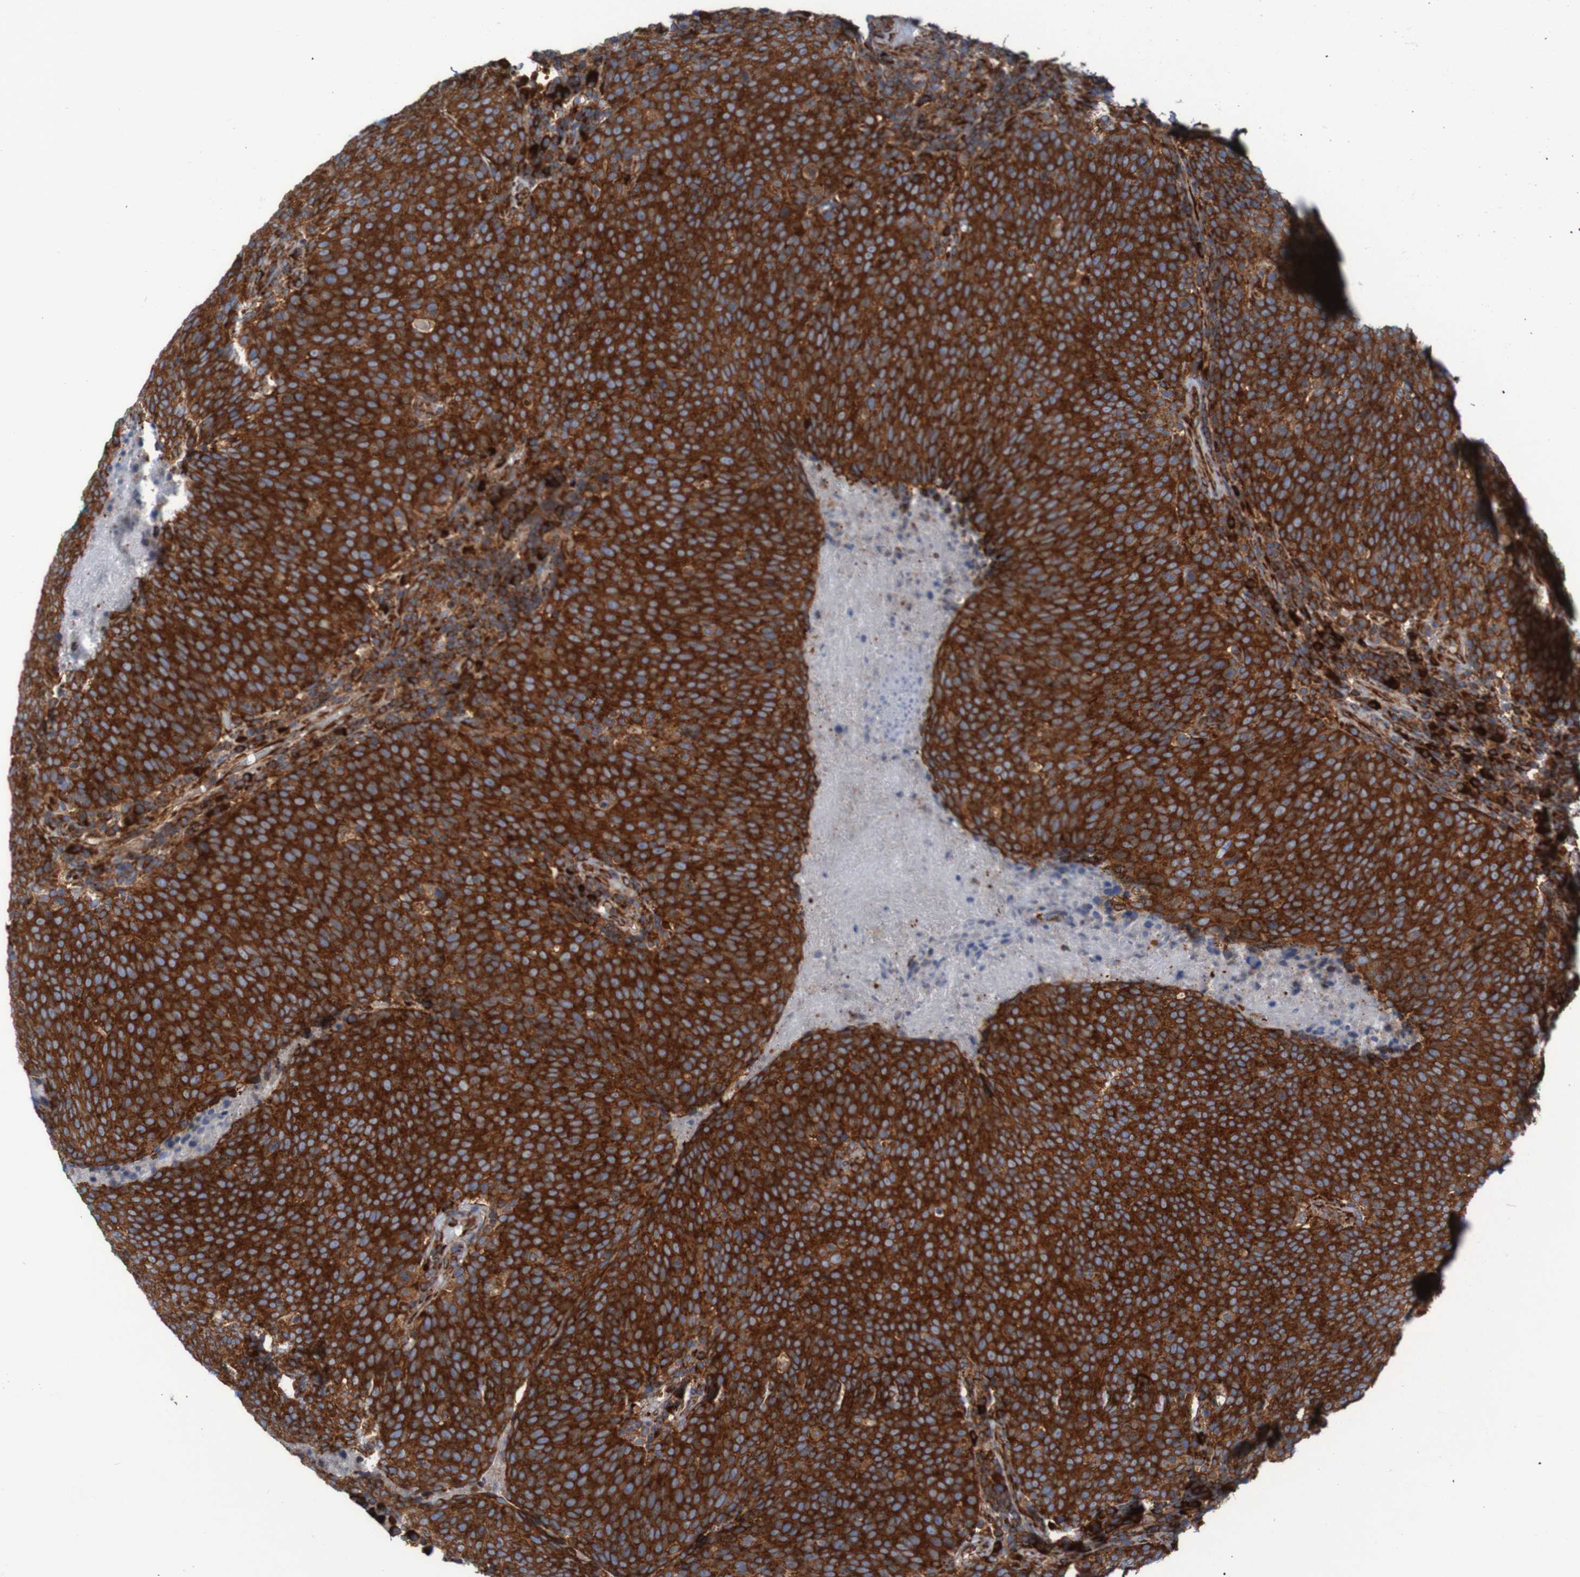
{"staining": {"intensity": "strong", "quantity": ">75%", "location": "cytoplasmic/membranous"}, "tissue": "head and neck cancer", "cell_type": "Tumor cells", "image_type": "cancer", "snomed": [{"axis": "morphology", "description": "Squamous cell carcinoma, NOS"}, {"axis": "morphology", "description": "Squamous cell carcinoma, metastatic, NOS"}, {"axis": "topography", "description": "Lymph node"}, {"axis": "topography", "description": "Head-Neck"}], "caption": "Immunohistochemistry micrograph of human head and neck cancer (squamous cell carcinoma) stained for a protein (brown), which demonstrates high levels of strong cytoplasmic/membranous staining in about >75% of tumor cells.", "gene": "RPL10", "patient": {"sex": "male", "age": 62}}